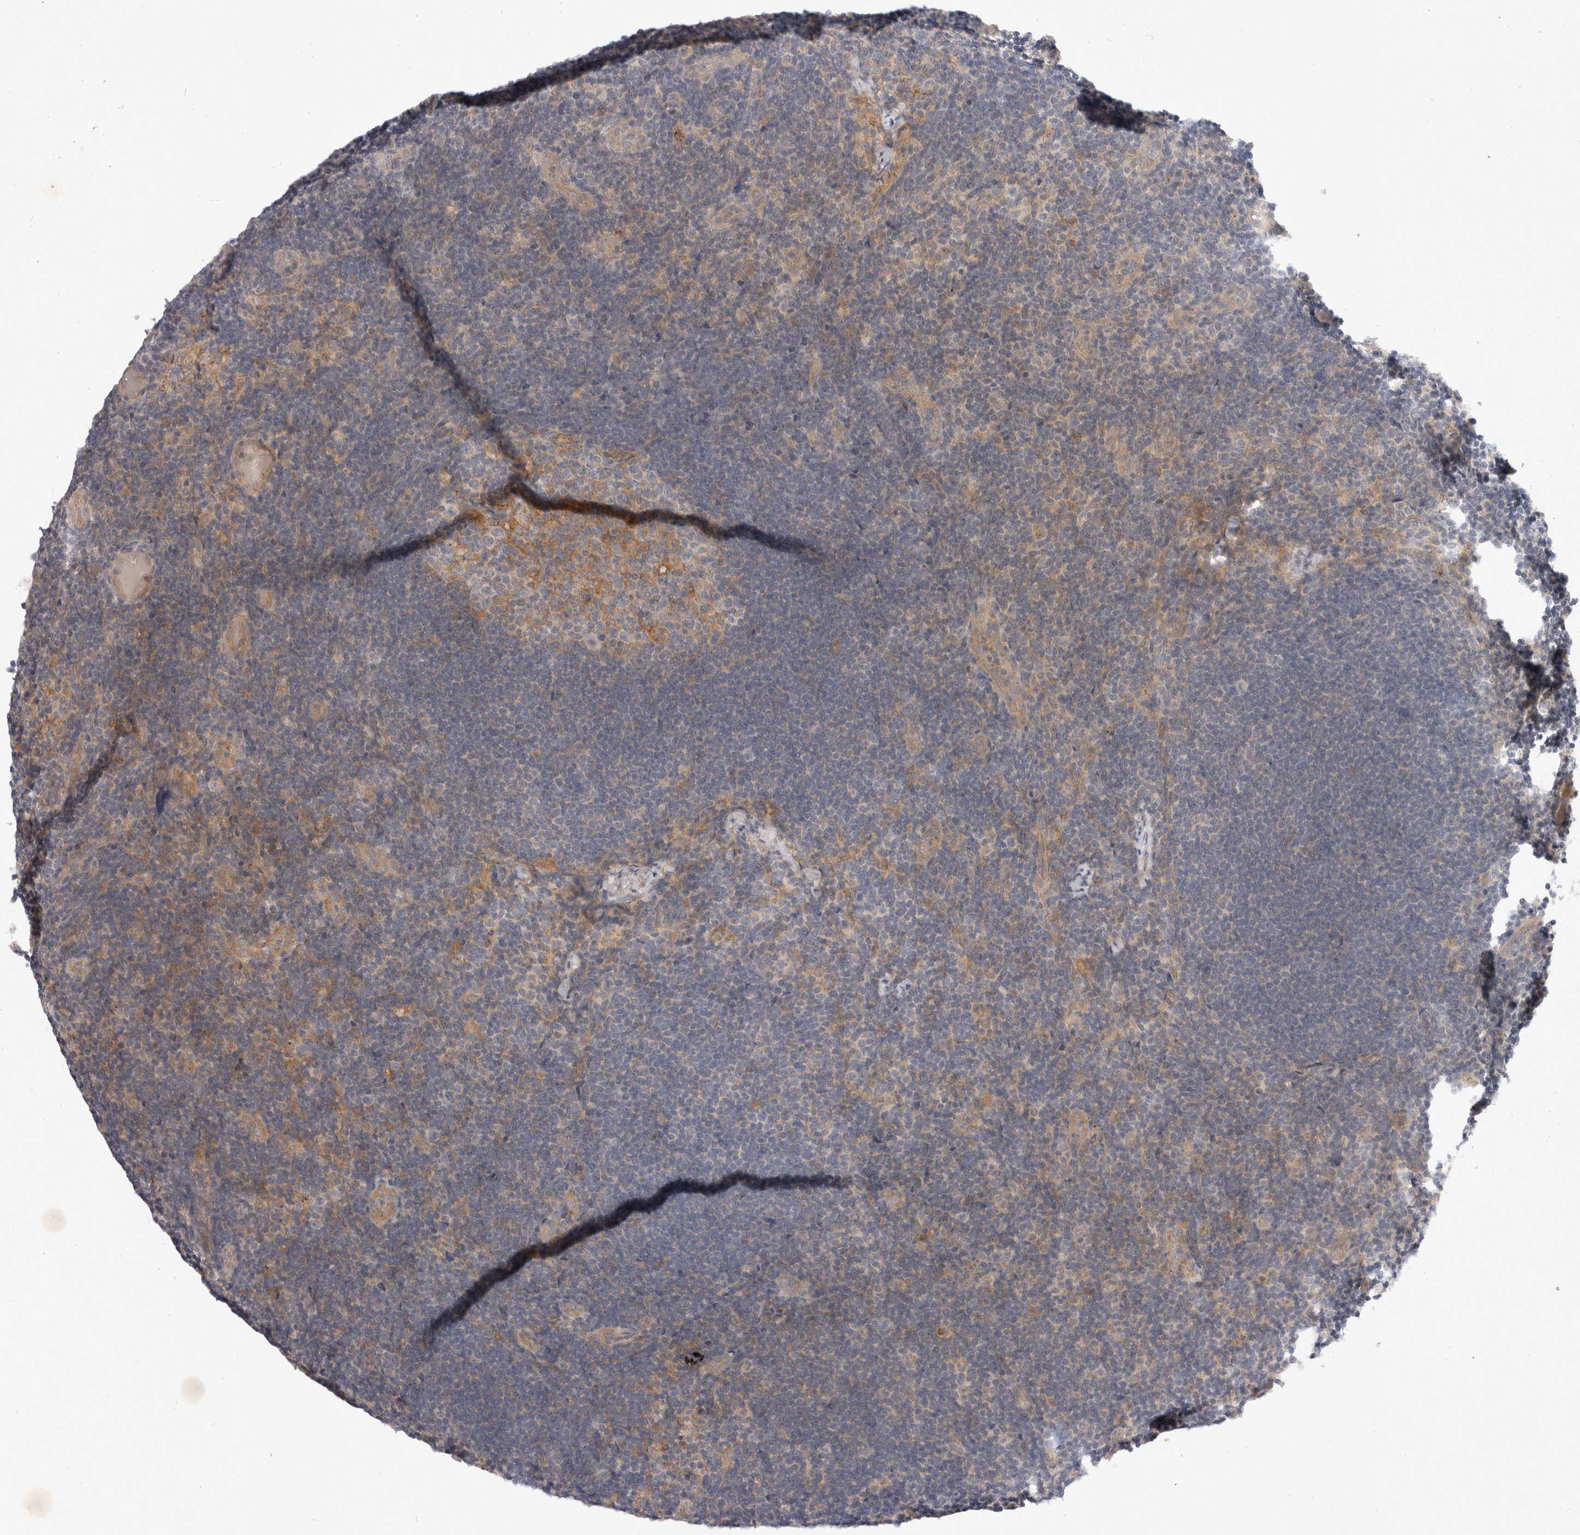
{"staining": {"intensity": "weak", "quantity": ">75%", "location": "cytoplasmic/membranous"}, "tissue": "lymph node", "cell_type": "Germinal center cells", "image_type": "normal", "snomed": [{"axis": "morphology", "description": "Normal tissue, NOS"}, {"axis": "topography", "description": "Lymph node"}], "caption": "DAB immunohistochemical staining of unremarkable lymph node shows weak cytoplasmic/membranous protein staining in approximately >75% of germinal center cells.", "gene": "TOM1L2", "patient": {"sex": "female", "age": 22}}